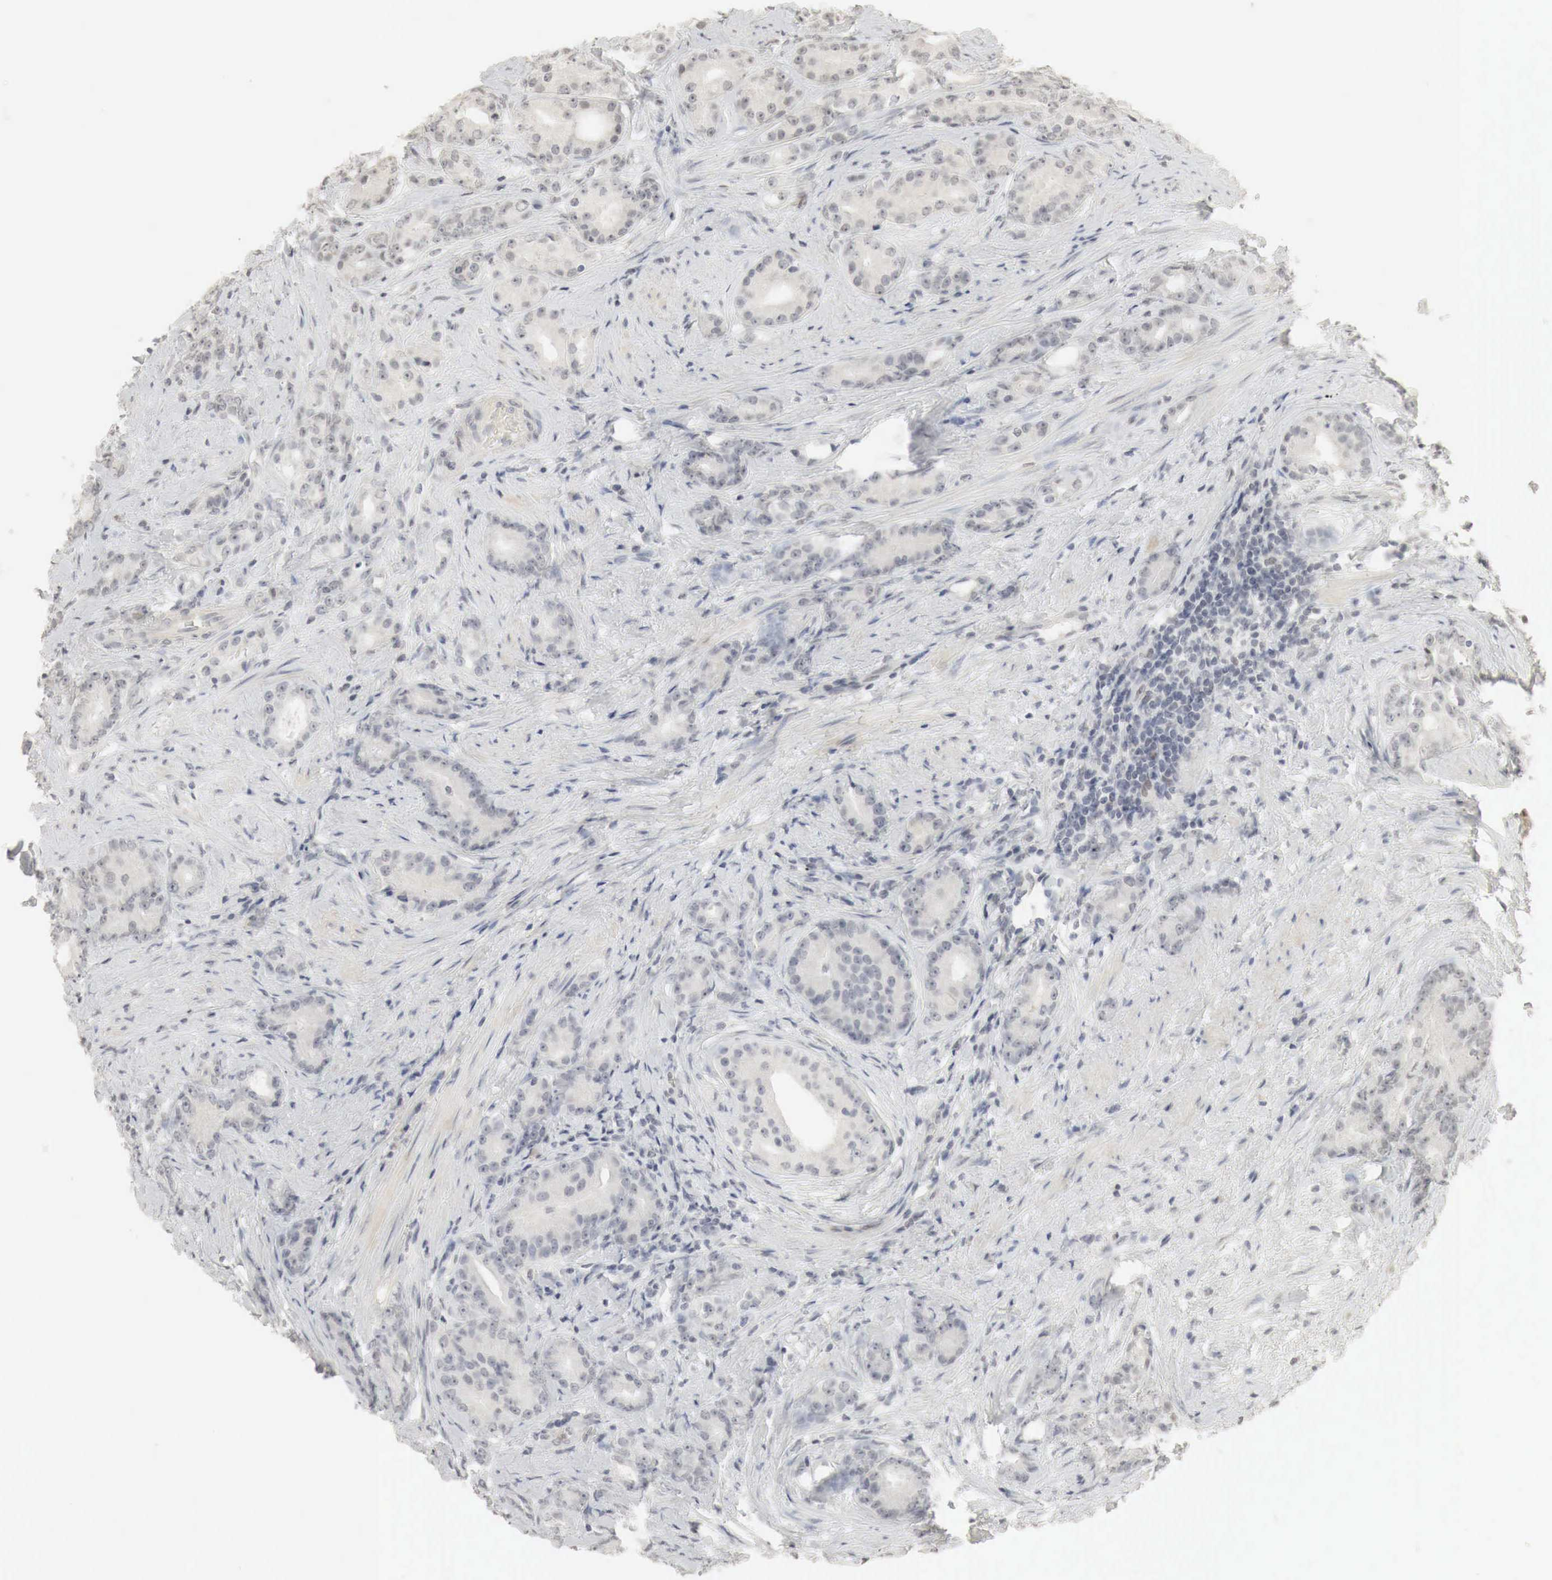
{"staining": {"intensity": "negative", "quantity": "none", "location": "none"}, "tissue": "prostate cancer", "cell_type": "Tumor cells", "image_type": "cancer", "snomed": [{"axis": "morphology", "description": "Adenocarcinoma, Medium grade"}, {"axis": "topography", "description": "Prostate"}], "caption": "Immunohistochemistry (IHC) of prostate medium-grade adenocarcinoma exhibits no positivity in tumor cells. The staining was performed using DAB to visualize the protein expression in brown, while the nuclei were stained in blue with hematoxylin (Magnification: 20x).", "gene": "ERBB4", "patient": {"sex": "male", "age": 59}}